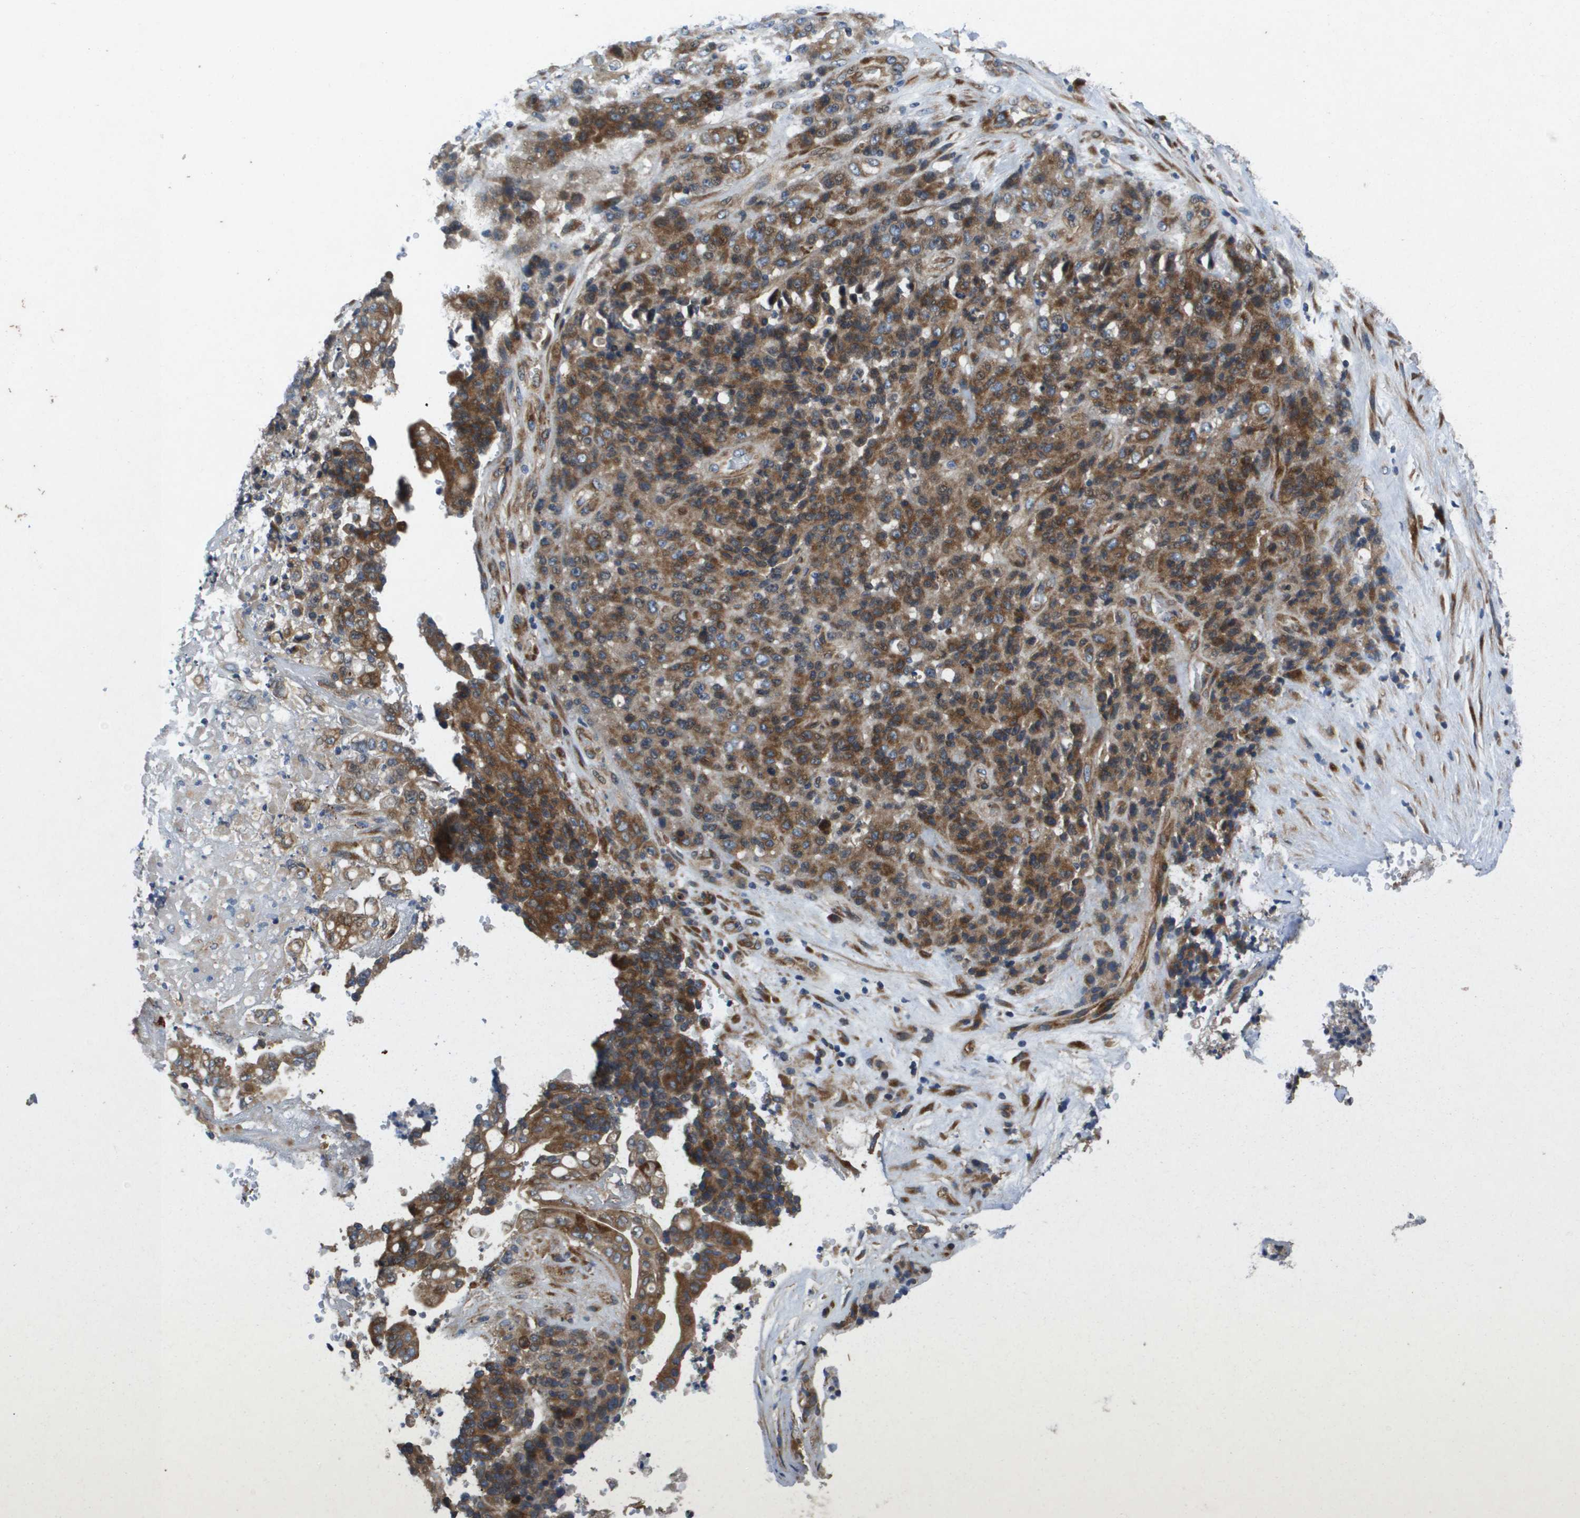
{"staining": {"intensity": "strong", "quantity": ">75%", "location": "cytoplasmic/membranous"}, "tissue": "stomach cancer", "cell_type": "Tumor cells", "image_type": "cancer", "snomed": [{"axis": "morphology", "description": "Adenocarcinoma, NOS"}, {"axis": "topography", "description": "Stomach"}], "caption": "Tumor cells show high levels of strong cytoplasmic/membranous expression in approximately >75% of cells in stomach cancer (adenocarcinoma).", "gene": "ENTPD2", "patient": {"sex": "female", "age": 73}}